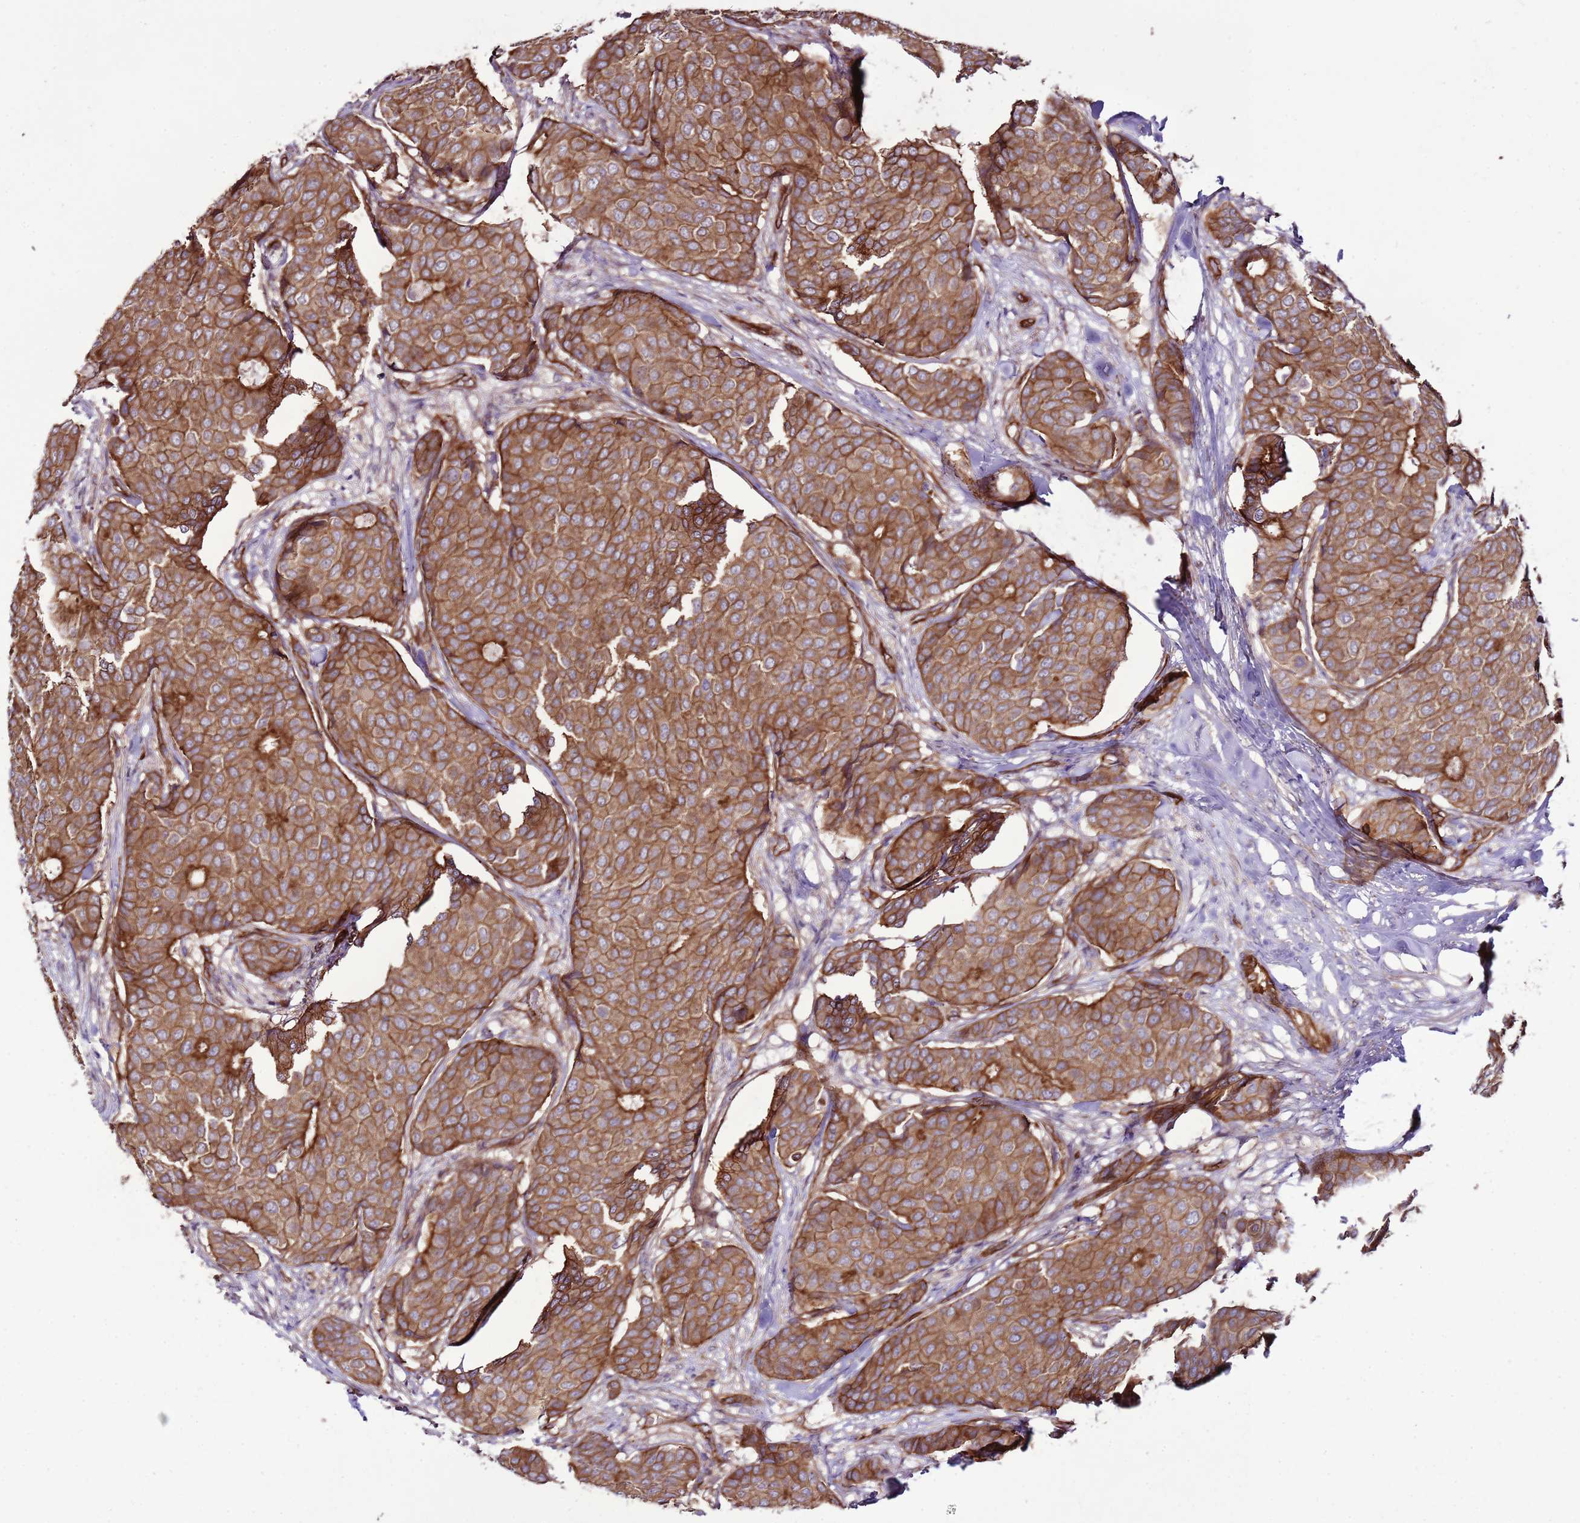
{"staining": {"intensity": "moderate", "quantity": ">75%", "location": "cytoplasmic/membranous"}, "tissue": "breast cancer", "cell_type": "Tumor cells", "image_type": "cancer", "snomed": [{"axis": "morphology", "description": "Duct carcinoma"}, {"axis": "topography", "description": "Breast"}], "caption": "This is an image of immunohistochemistry staining of breast intraductal carcinoma, which shows moderate staining in the cytoplasmic/membranous of tumor cells.", "gene": "ZNF827", "patient": {"sex": "female", "age": 75}}